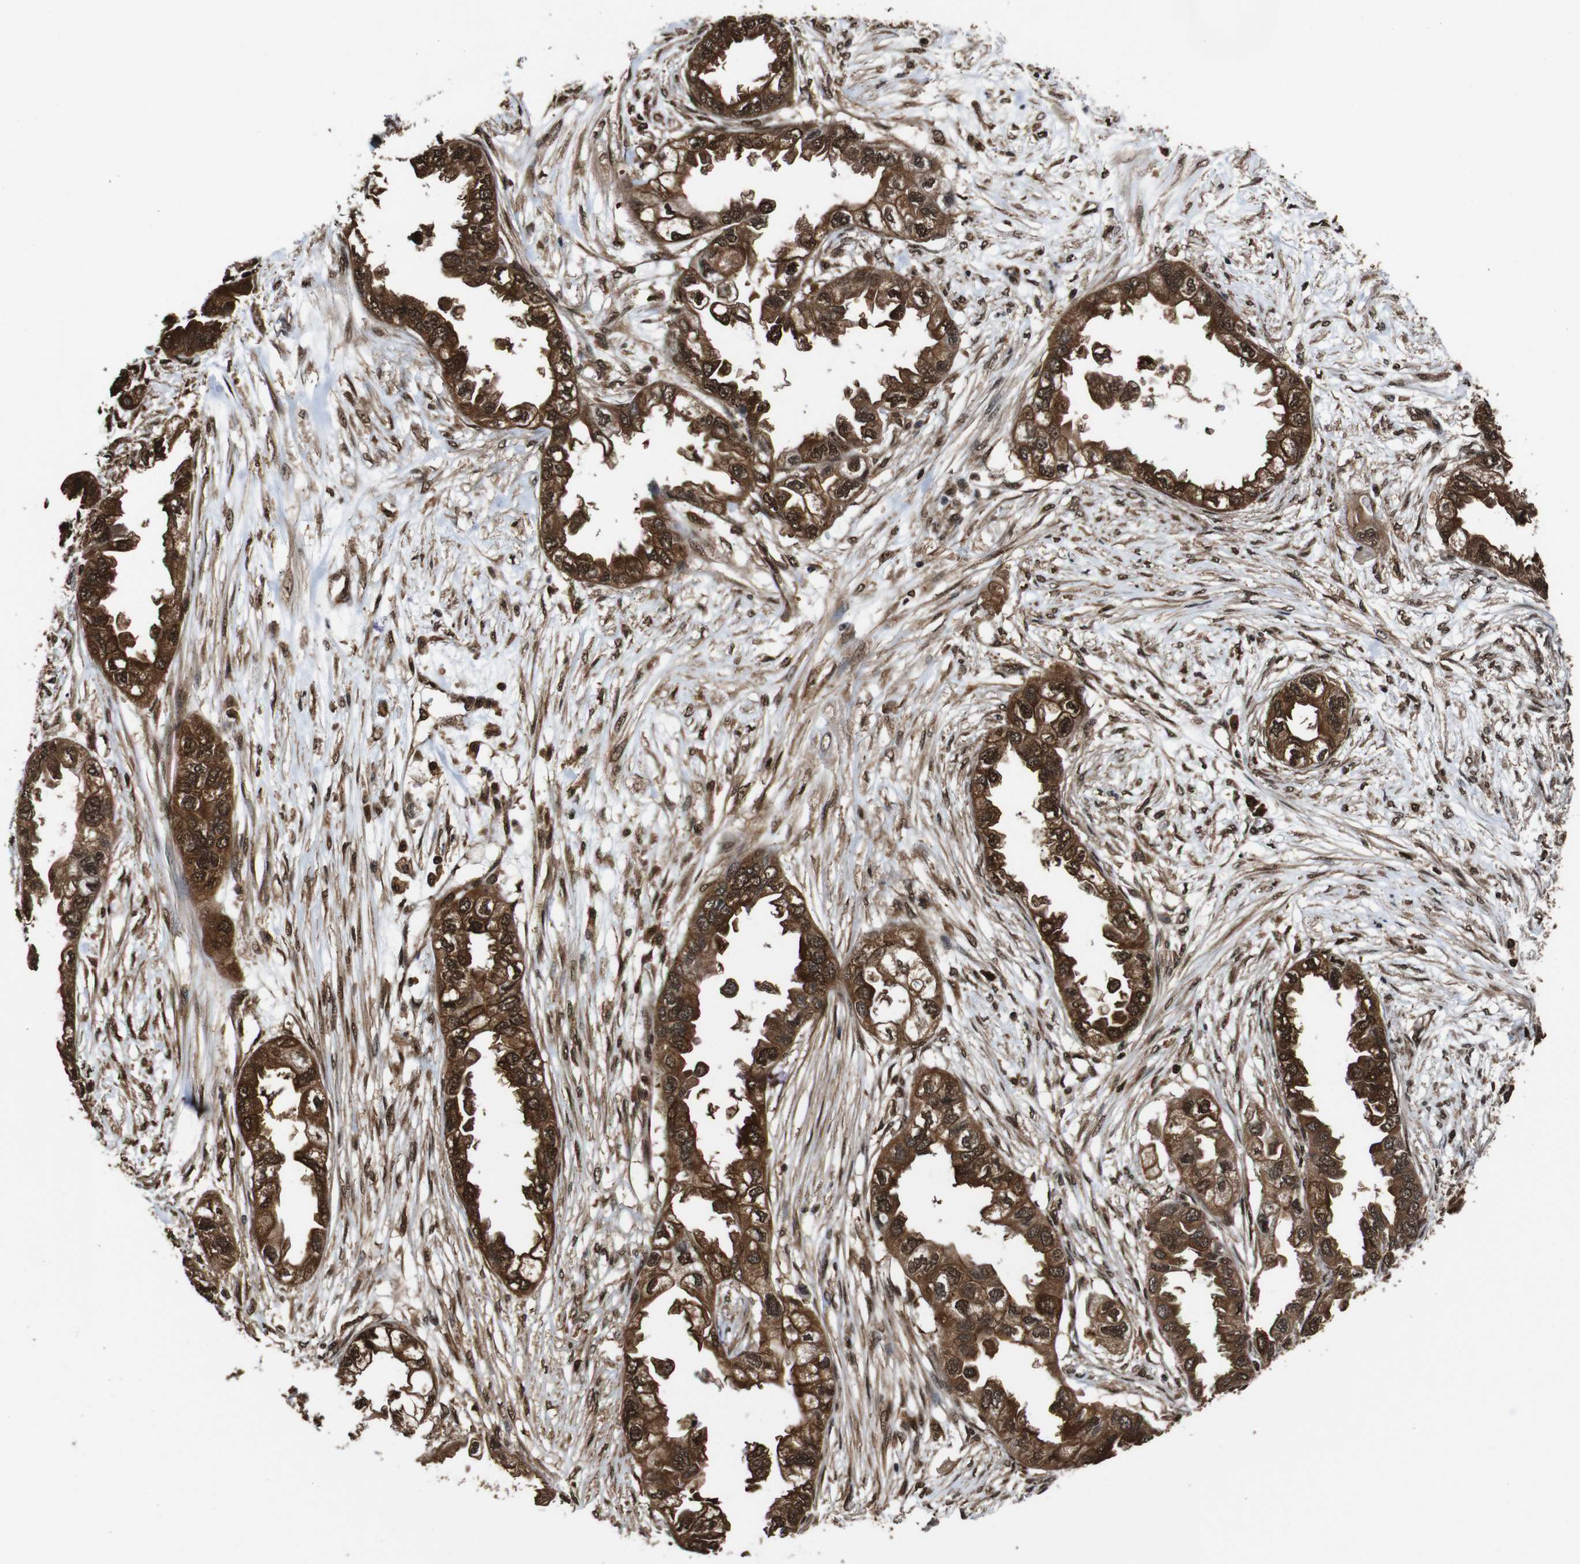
{"staining": {"intensity": "strong", "quantity": ">75%", "location": "cytoplasmic/membranous,nuclear"}, "tissue": "endometrial cancer", "cell_type": "Tumor cells", "image_type": "cancer", "snomed": [{"axis": "morphology", "description": "Adenocarcinoma, NOS"}, {"axis": "topography", "description": "Endometrium"}], "caption": "A photomicrograph of adenocarcinoma (endometrial) stained for a protein displays strong cytoplasmic/membranous and nuclear brown staining in tumor cells. The staining was performed using DAB, with brown indicating positive protein expression. Nuclei are stained blue with hematoxylin.", "gene": "VCP", "patient": {"sex": "female", "age": 67}}